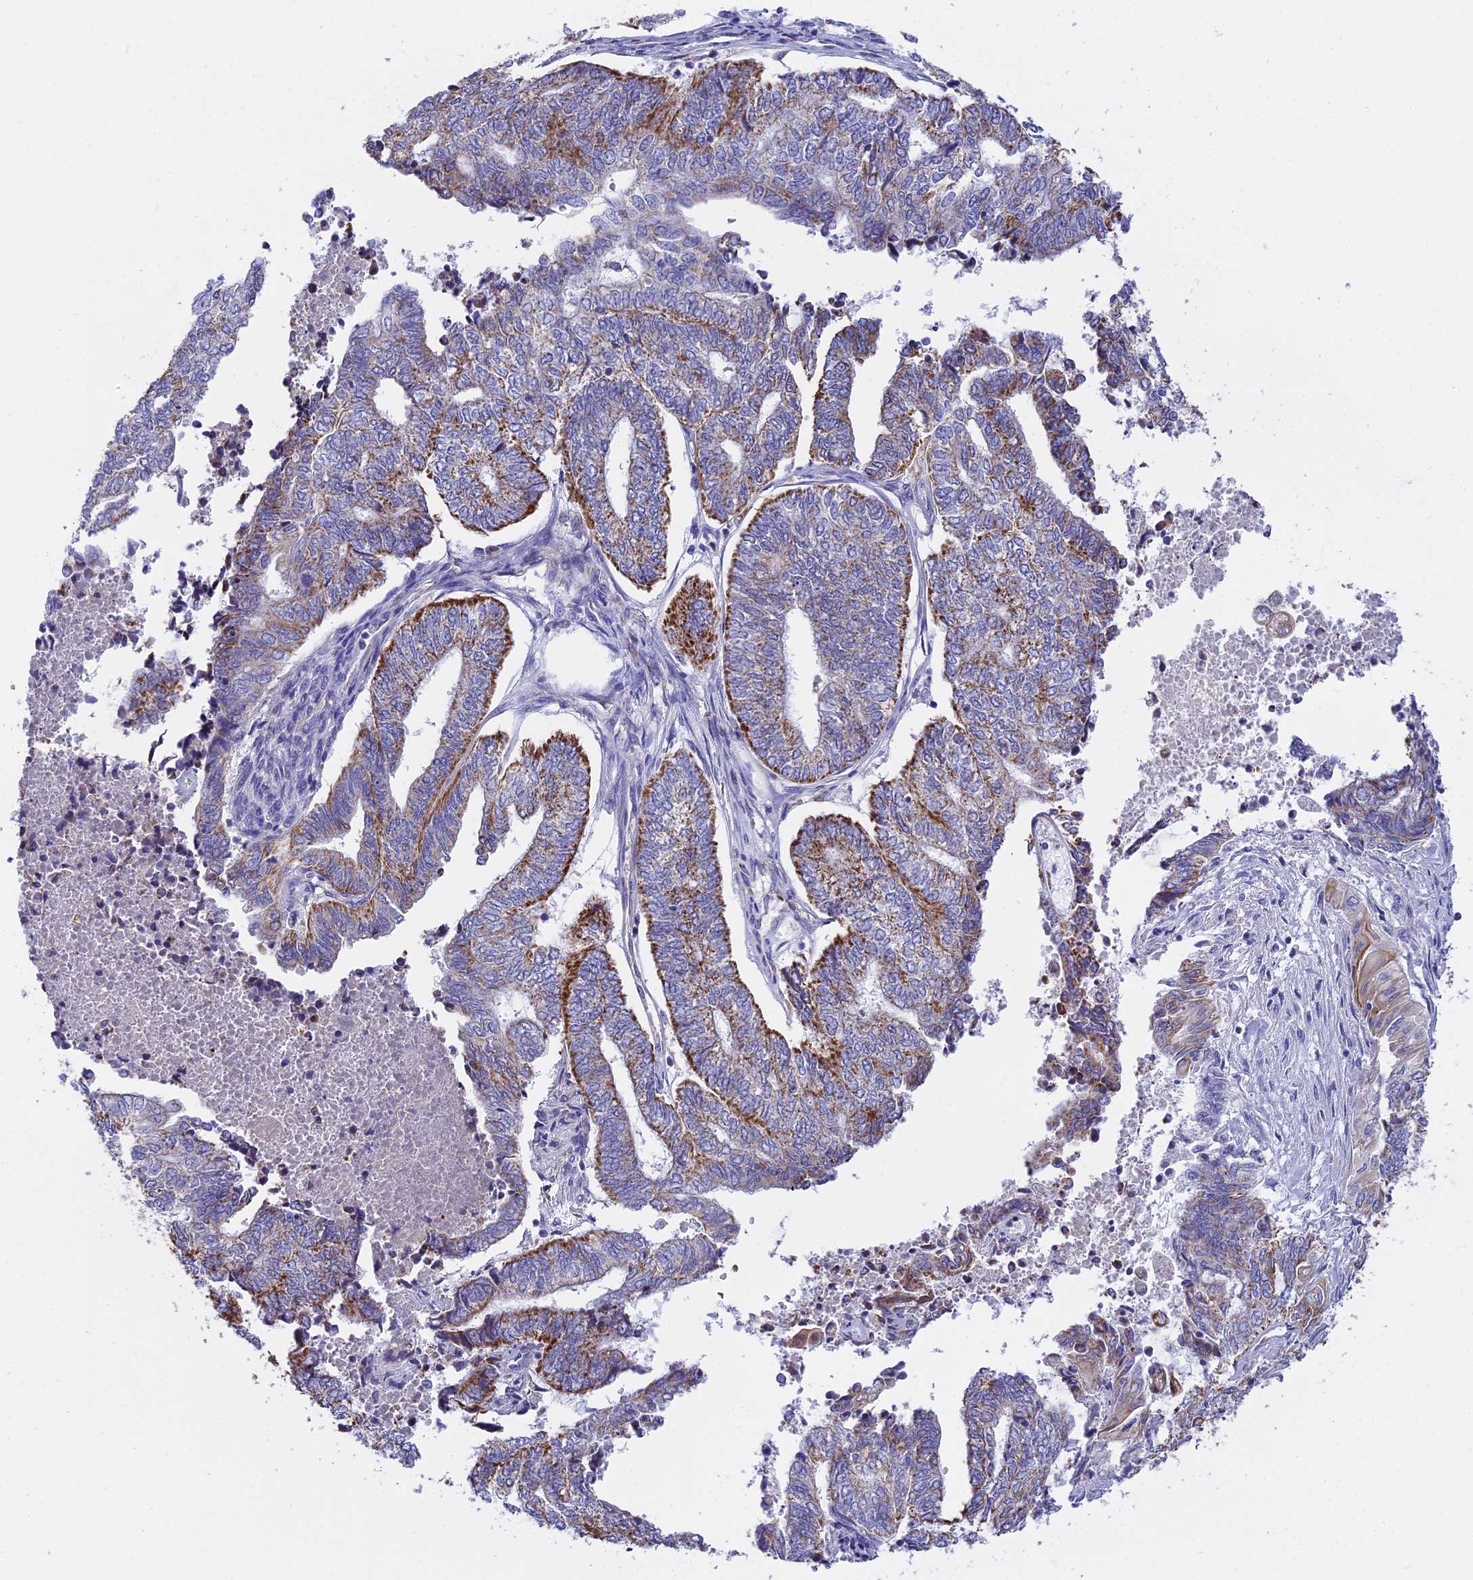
{"staining": {"intensity": "moderate", "quantity": "25%-75%", "location": "cytoplasmic/membranous"}, "tissue": "endometrial cancer", "cell_type": "Tumor cells", "image_type": "cancer", "snomed": [{"axis": "morphology", "description": "Adenocarcinoma, NOS"}, {"axis": "topography", "description": "Uterus"}, {"axis": "topography", "description": "Endometrium"}], "caption": "Protein analysis of endometrial cancer tissue shows moderate cytoplasmic/membranous staining in about 25%-75% of tumor cells.", "gene": "MRPS34", "patient": {"sex": "female", "age": 70}}